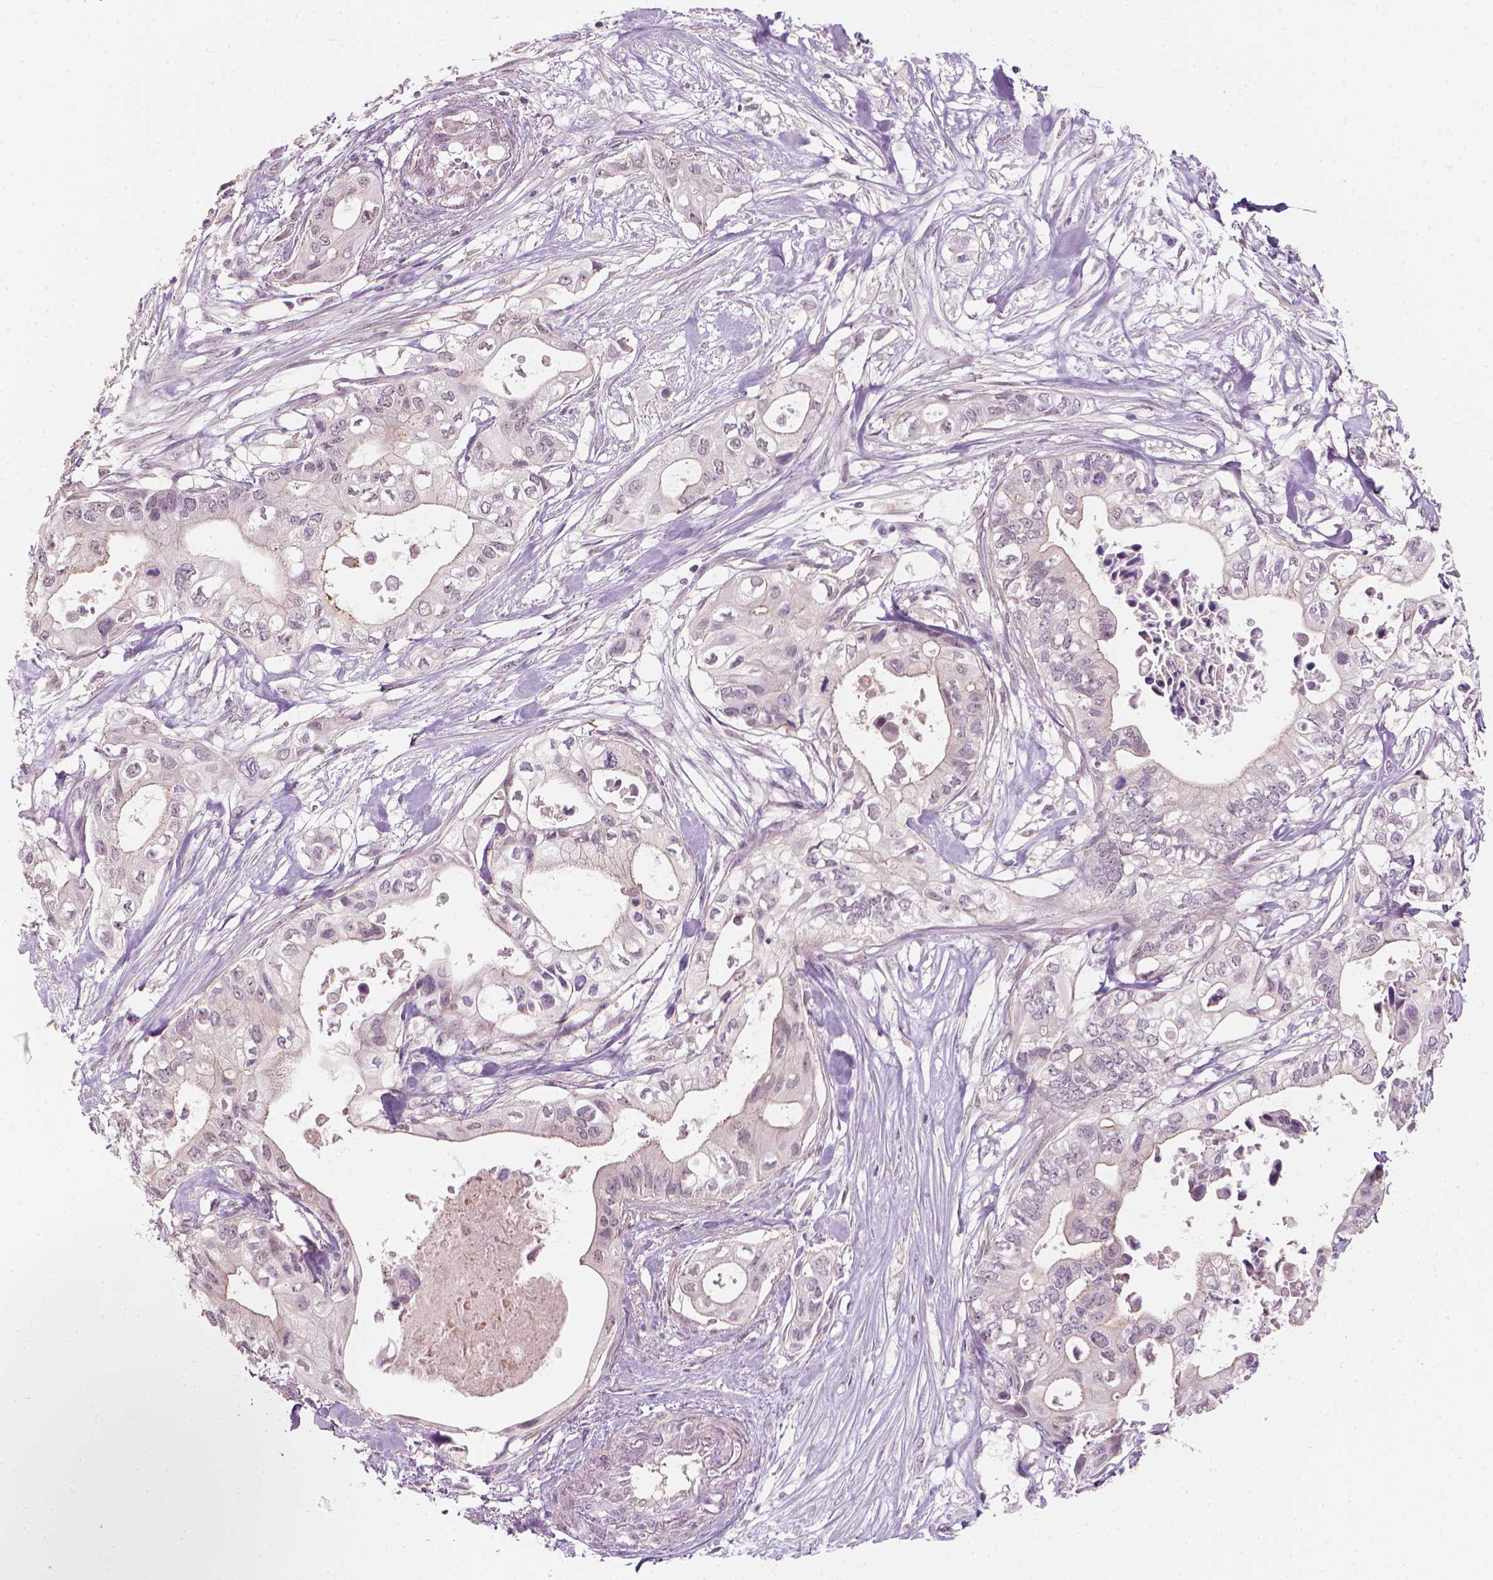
{"staining": {"intensity": "negative", "quantity": "none", "location": "none"}, "tissue": "pancreatic cancer", "cell_type": "Tumor cells", "image_type": "cancer", "snomed": [{"axis": "morphology", "description": "Adenocarcinoma, NOS"}, {"axis": "topography", "description": "Pancreas"}], "caption": "This is an immunohistochemistry (IHC) image of pancreatic adenocarcinoma. There is no expression in tumor cells.", "gene": "SAXO2", "patient": {"sex": "female", "age": 63}}